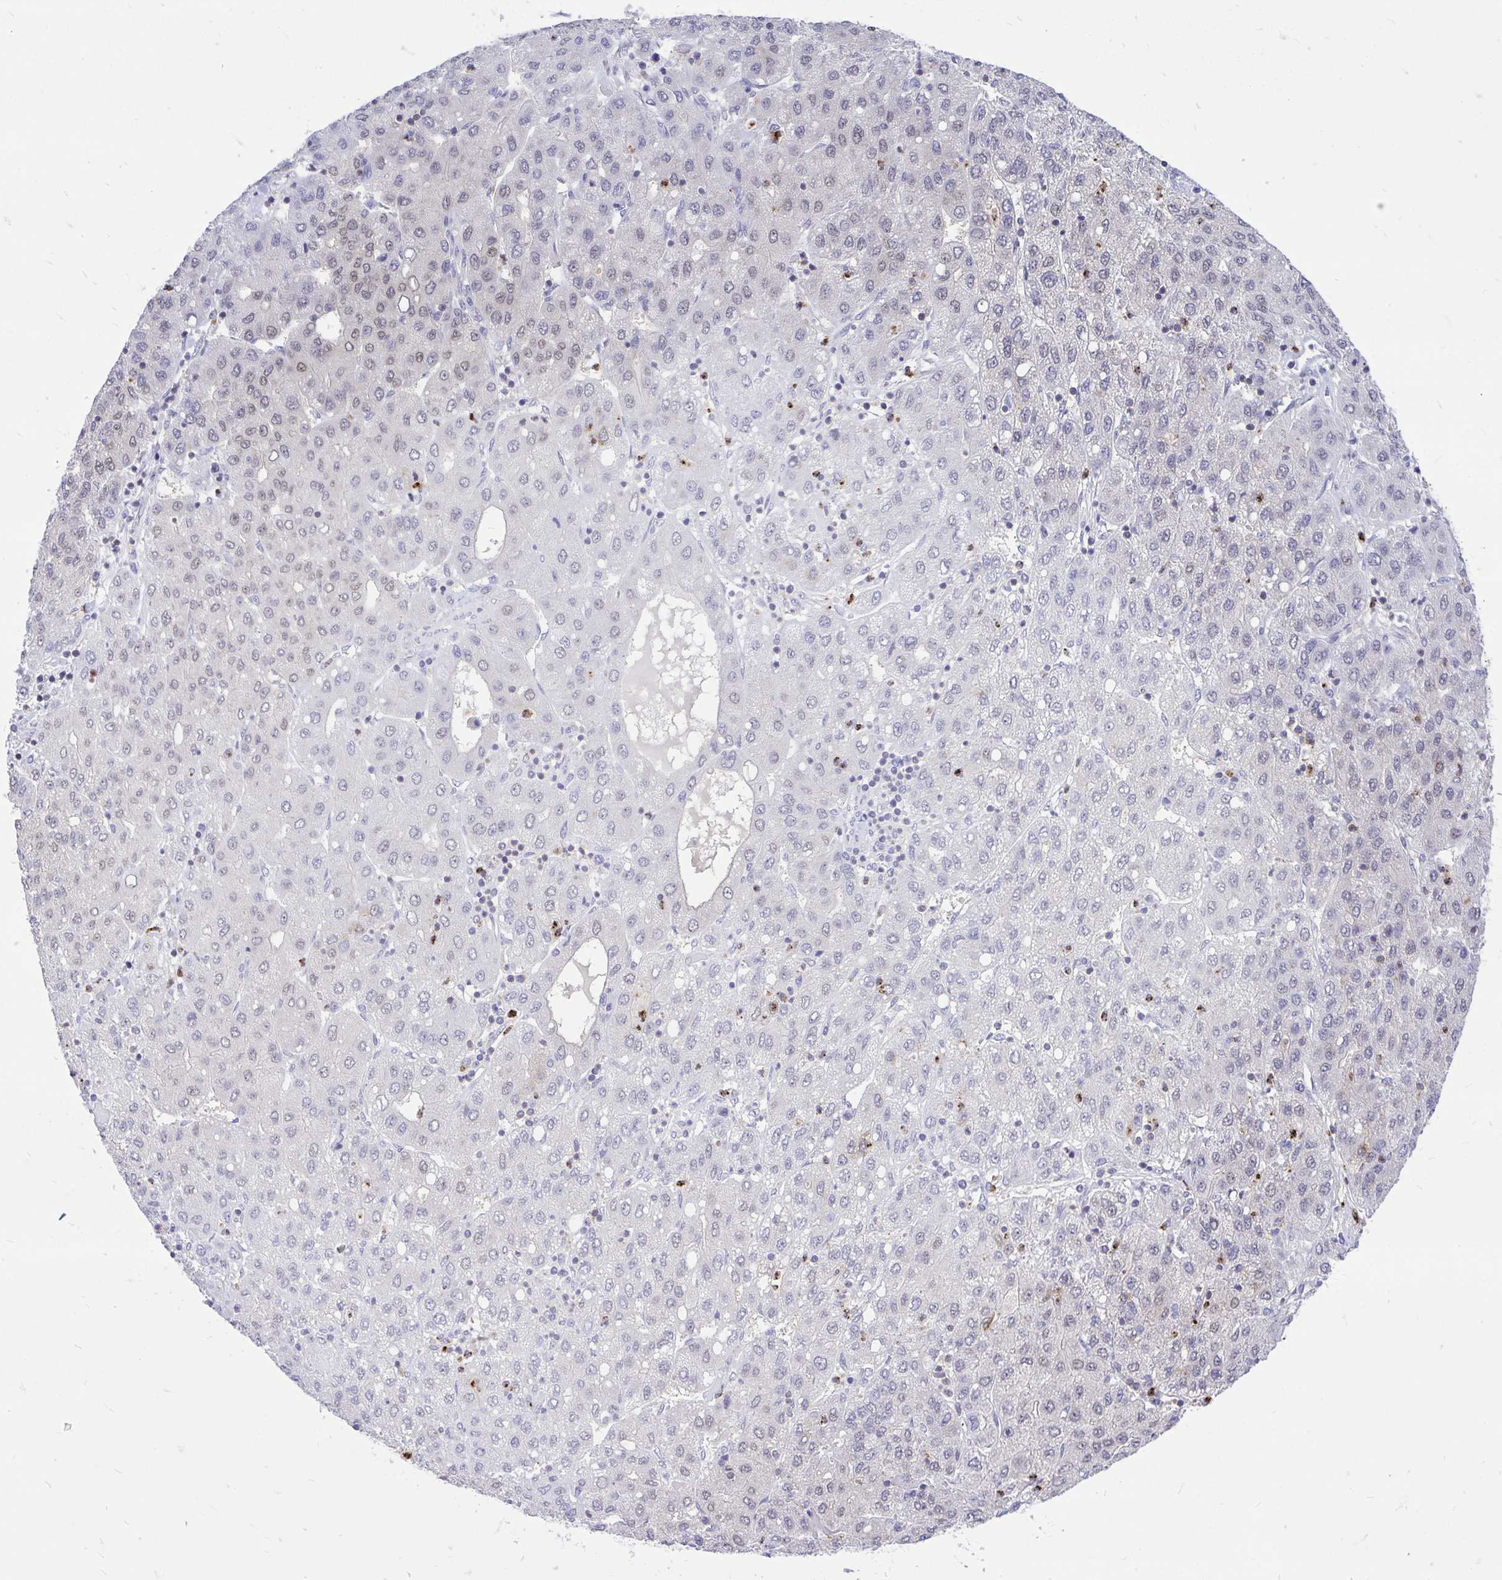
{"staining": {"intensity": "weak", "quantity": "25%-75%", "location": "nuclear"}, "tissue": "liver cancer", "cell_type": "Tumor cells", "image_type": "cancer", "snomed": [{"axis": "morphology", "description": "Carcinoma, Hepatocellular, NOS"}, {"axis": "topography", "description": "Liver"}], "caption": "IHC histopathology image of human hepatocellular carcinoma (liver) stained for a protein (brown), which displays low levels of weak nuclear positivity in approximately 25%-75% of tumor cells.", "gene": "CXCL8", "patient": {"sex": "male", "age": 65}}